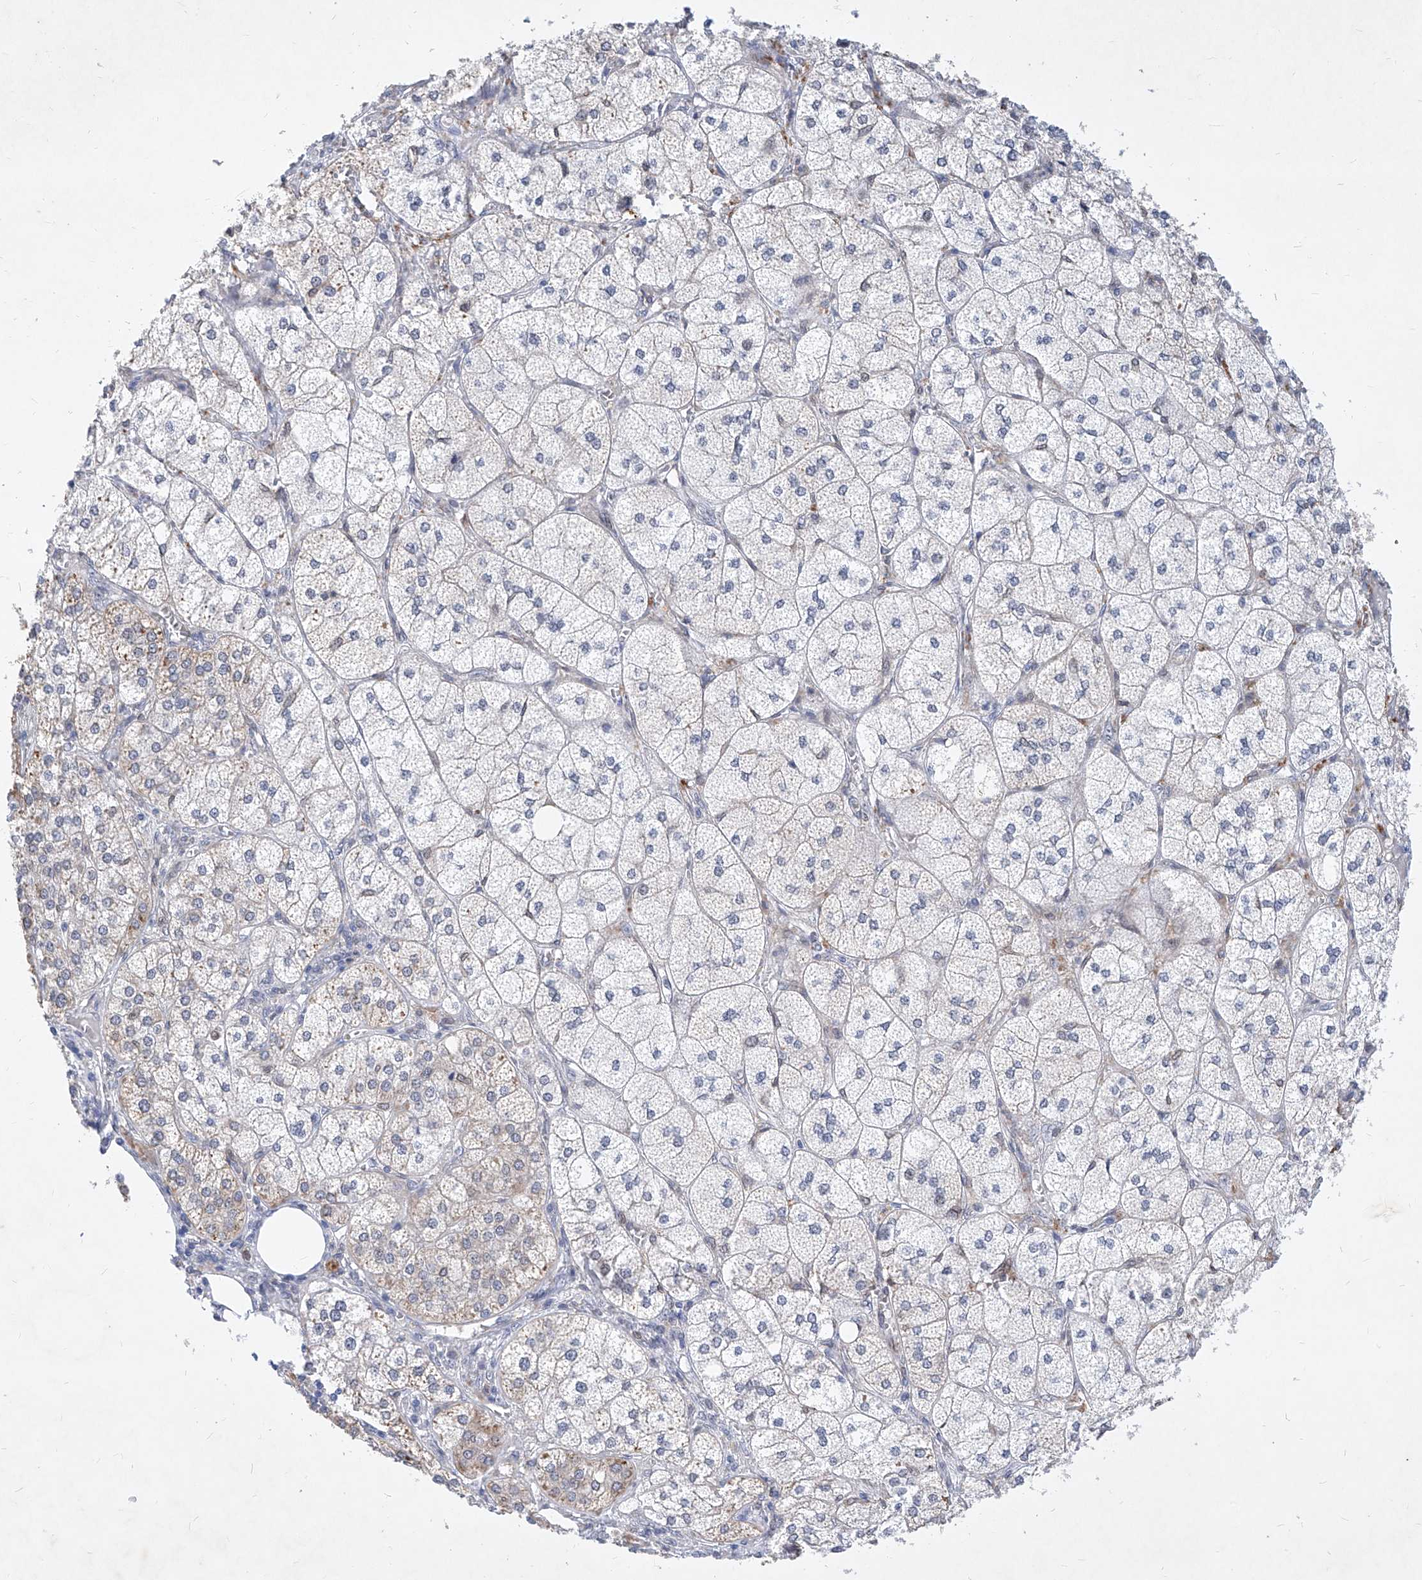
{"staining": {"intensity": "weak", "quantity": "25%-75%", "location": "cytoplasmic/membranous"}, "tissue": "adrenal gland", "cell_type": "Glandular cells", "image_type": "normal", "snomed": [{"axis": "morphology", "description": "Normal tissue, NOS"}, {"axis": "topography", "description": "Adrenal gland"}], "caption": "This is a micrograph of IHC staining of benign adrenal gland, which shows weak expression in the cytoplasmic/membranous of glandular cells.", "gene": "MX2", "patient": {"sex": "female", "age": 61}}